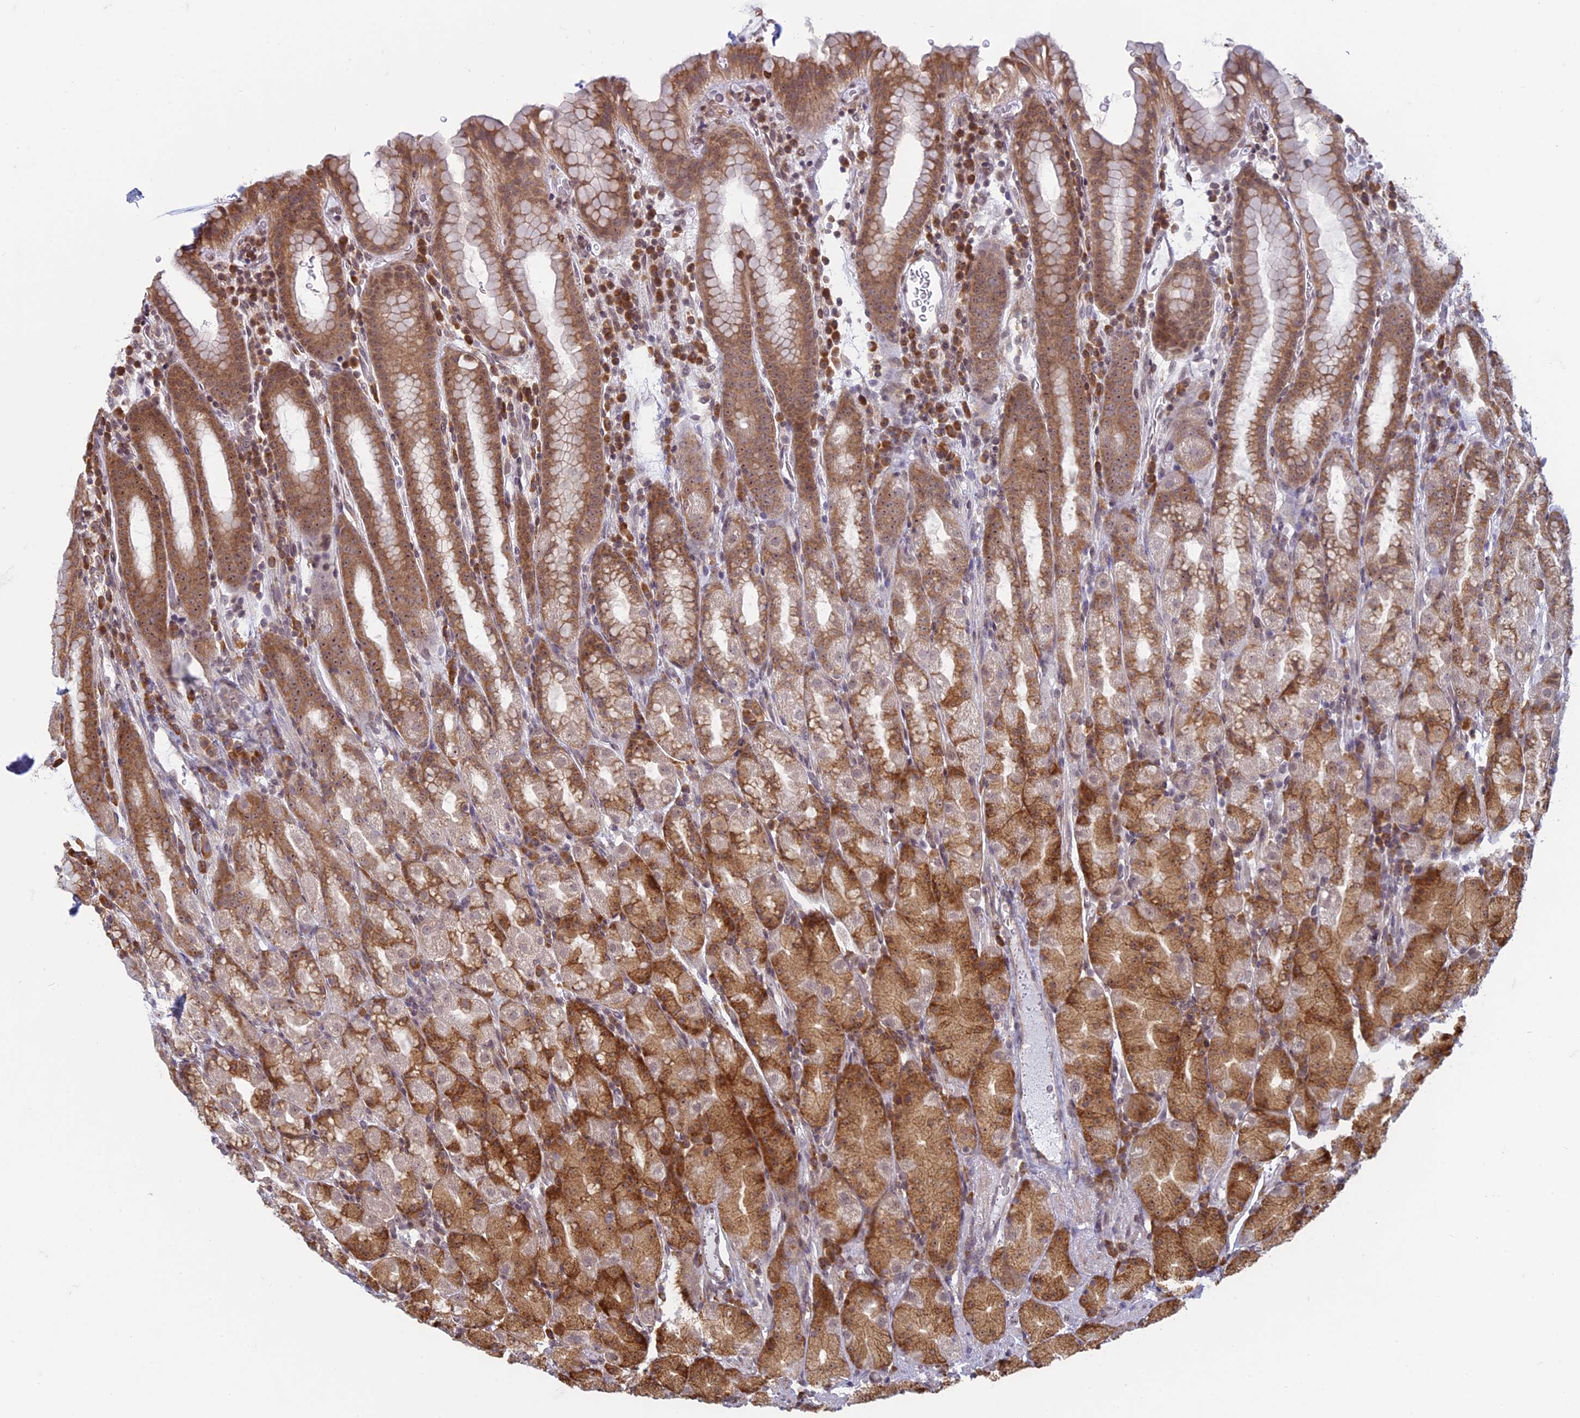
{"staining": {"intensity": "moderate", "quantity": ">75%", "location": "cytoplasmic/membranous,nuclear"}, "tissue": "stomach", "cell_type": "Glandular cells", "image_type": "normal", "snomed": [{"axis": "morphology", "description": "Normal tissue, NOS"}, {"axis": "topography", "description": "Stomach, upper"}, {"axis": "topography", "description": "Stomach, lower"}, {"axis": "topography", "description": "Small intestine"}], "caption": "Stomach stained with a brown dye exhibits moderate cytoplasmic/membranous,nuclear positive positivity in about >75% of glandular cells.", "gene": "RPS19BP1", "patient": {"sex": "male", "age": 68}}